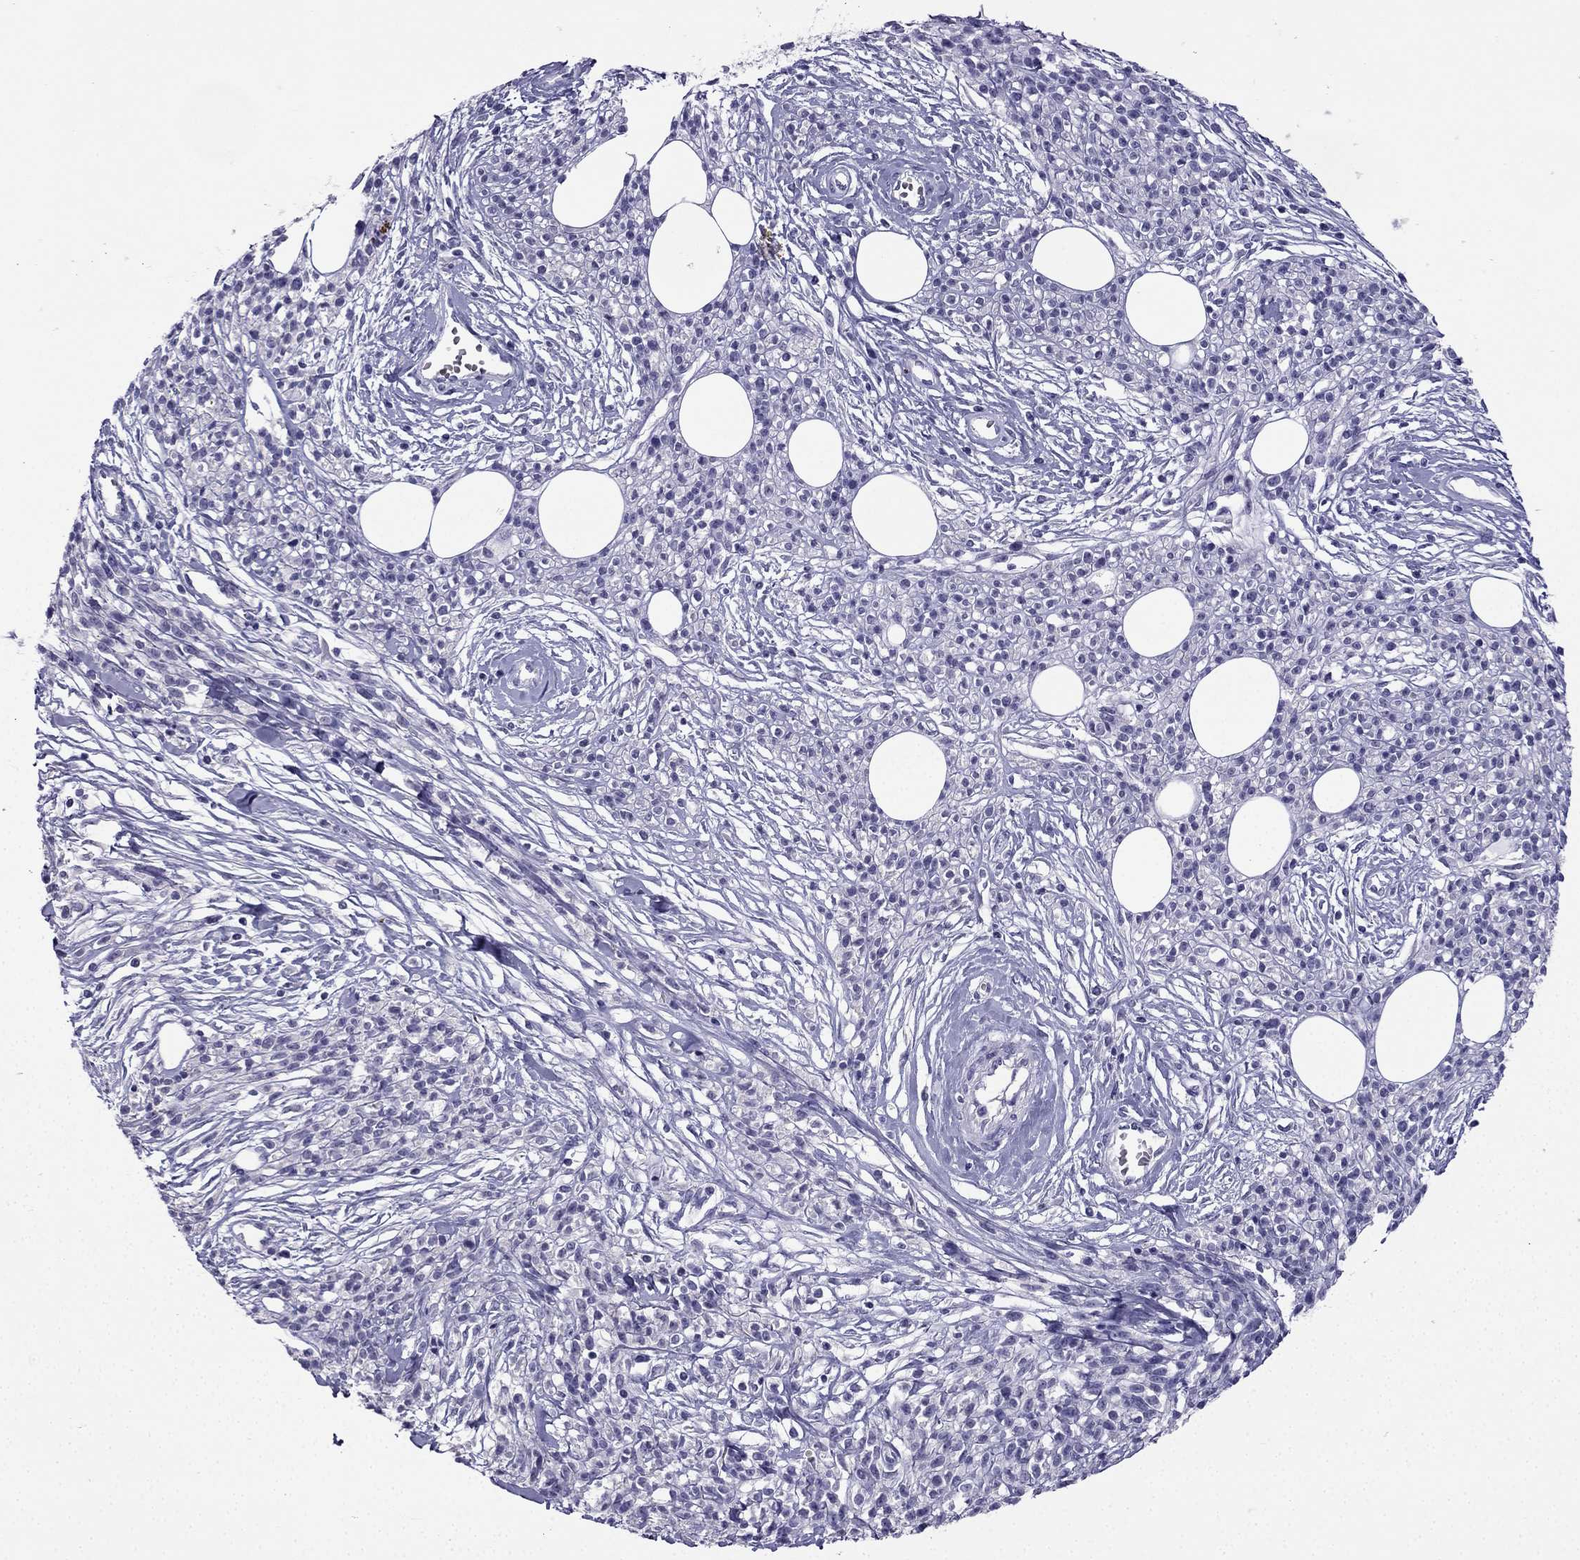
{"staining": {"intensity": "negative", "quantity": "none", "location": "none"}, "tissue": "melanoma", "cell_type": "Tumor cells", "image_type": "cancer", "snomed": [{"axis": "morphology", "description": "Malignant melanoma, NOS"}, {"axis": "topography", "description": "Skin"}, {"axis": "topography", "description": "Skin of trunk"}], "caption": "Malignant melanoma was stained to show a protein in brown. There is no significant expression in tumor cells. (DAB (3,3'-diaminobenzidine) immunohistochemistry, high magnification).", "gene": "NPTX1", "patient": {"sex": "male", "age": 74}}